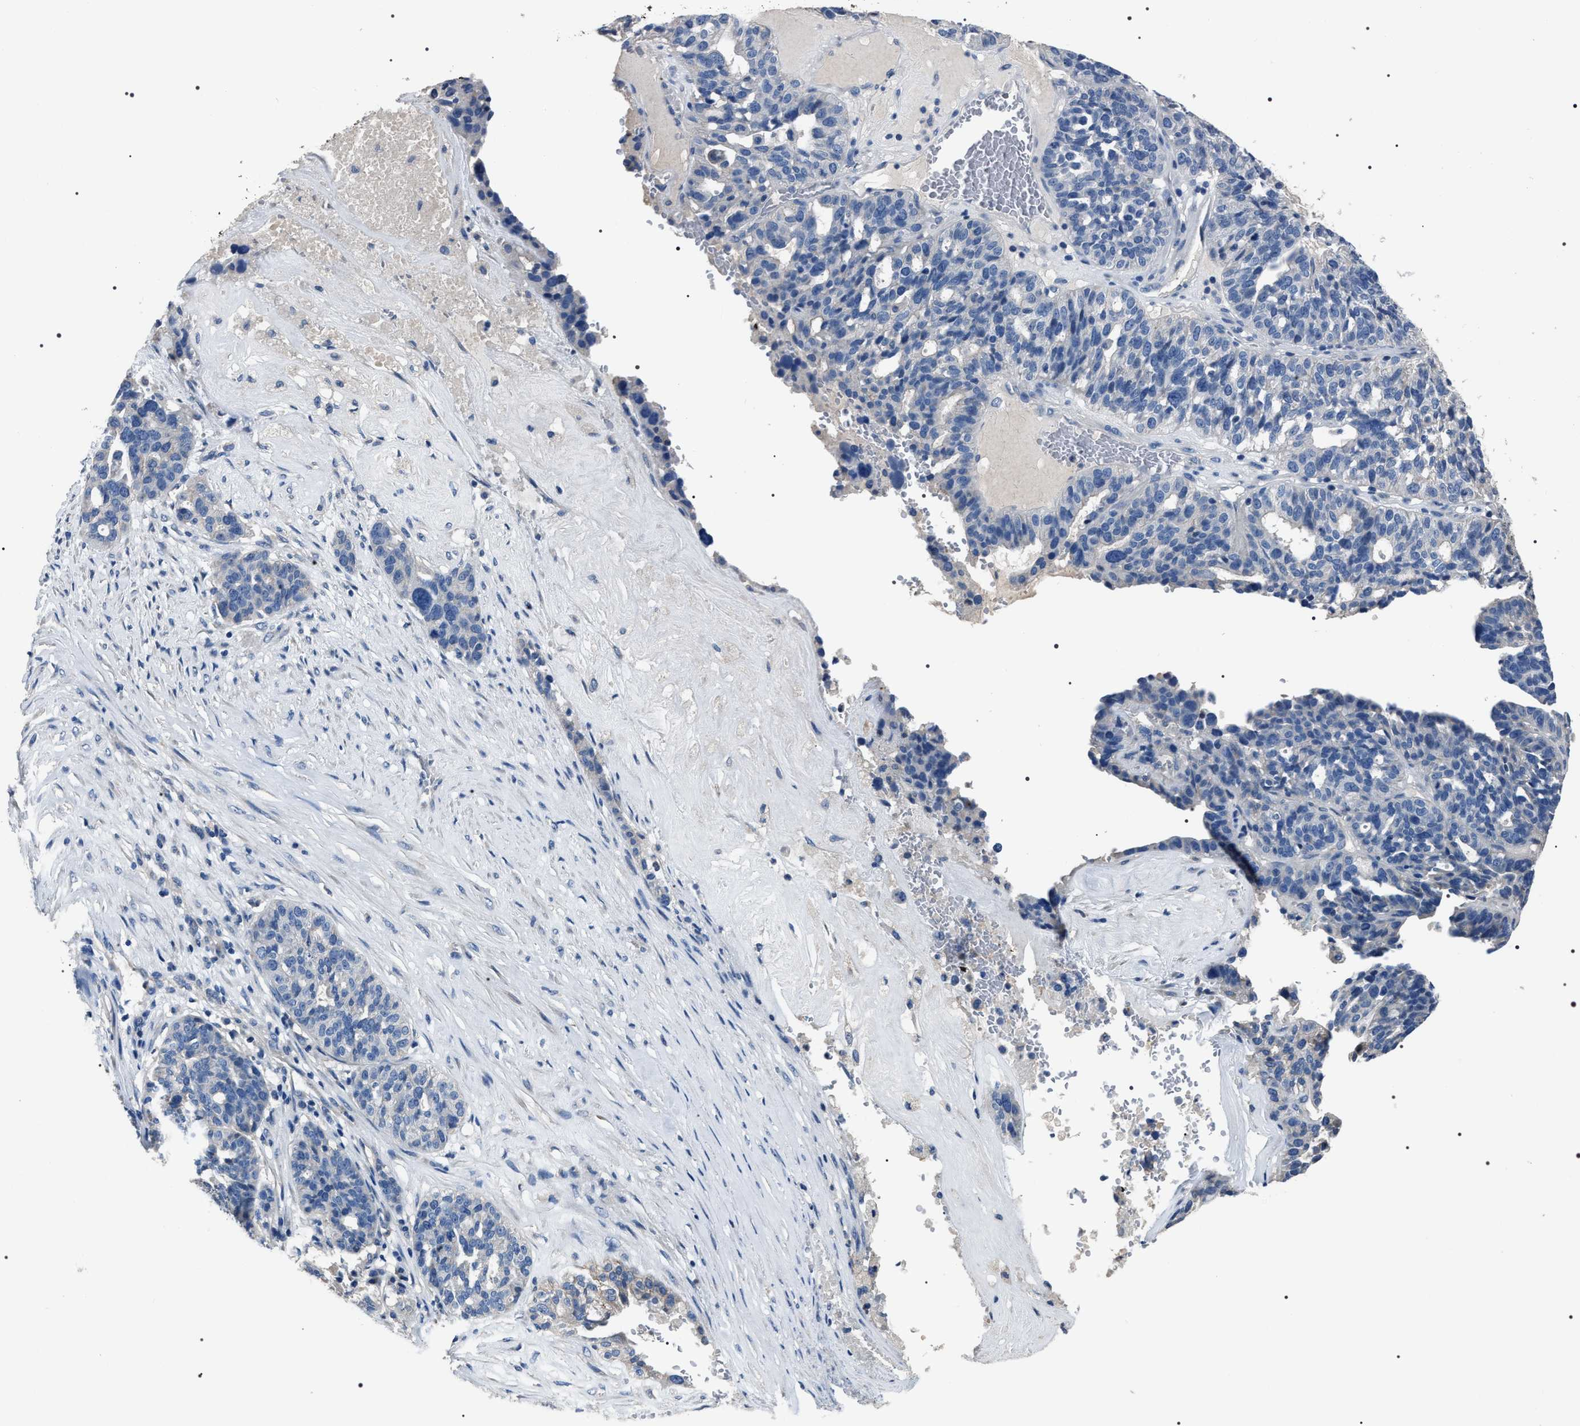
{"staining": {"intensity": "negative", "quantity": "none", "location": "none"}, "tissue": "ovarian cancer", "cell_type": "Tumor cells", "image_type": "cancer", "snomed": [{"axis": "morphology", "description": "Cystadenocarcinoma, serous, NOS"}, {"axis": "topography", "description": "Ovary"}], "caption": "The micrograph shows no significant staining in tumor cells of serous cystadenocarcinoma (ovarian). (Brightfield microscopy of DAB immunohistochemistry (IHC) at high magnification).", "gene": "TRIM54", "patient": {"sex": "female", "age": 59}}